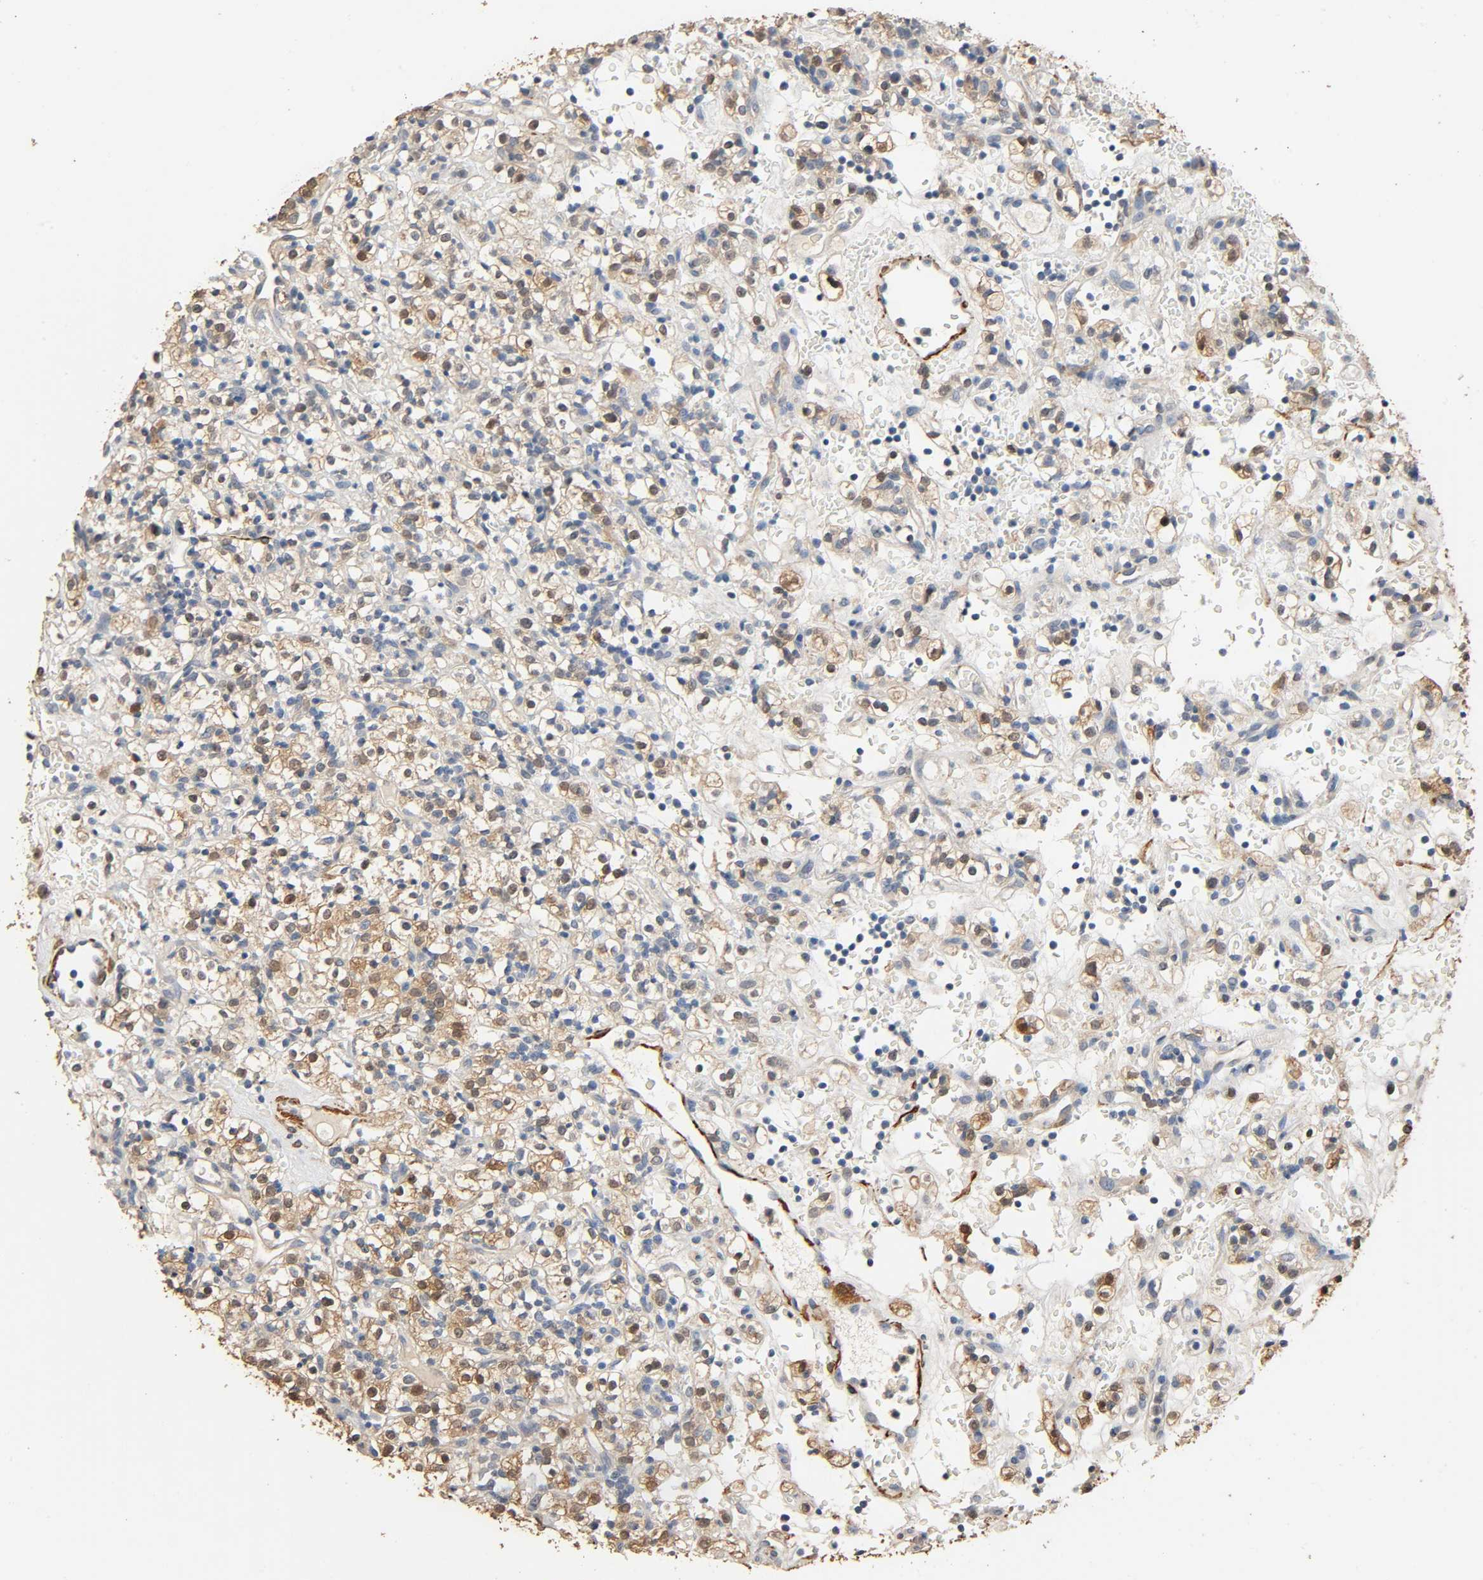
{"staining": {"intensity": "moderate", "quantity": ">75%", "location": "cytoplasmic/membranous,nuclear"}, "tissue": "renal cancer", "cell_type": "Tumor cells", "image_type": "cancer", "snomed": [{"axis": "morphology", "description": "Normal tissue, NOS"}, {"axis": "morphology", "description": "Adenocarcinoma, NOS"}, {"axis": "topography", "description": "Kidney"}], "caption": "High-magnification brightfield microscopy of renal adenocarcinoma stained with DAB (brown) and counterstained with hematoxylin (blue). tumor cells exhibit moderate cytoplasmic/membranous and nuclear expression is seen in about>75% of cells.", "gene": "GSTA3", "patient": {"sex": "female", "age": 72}}